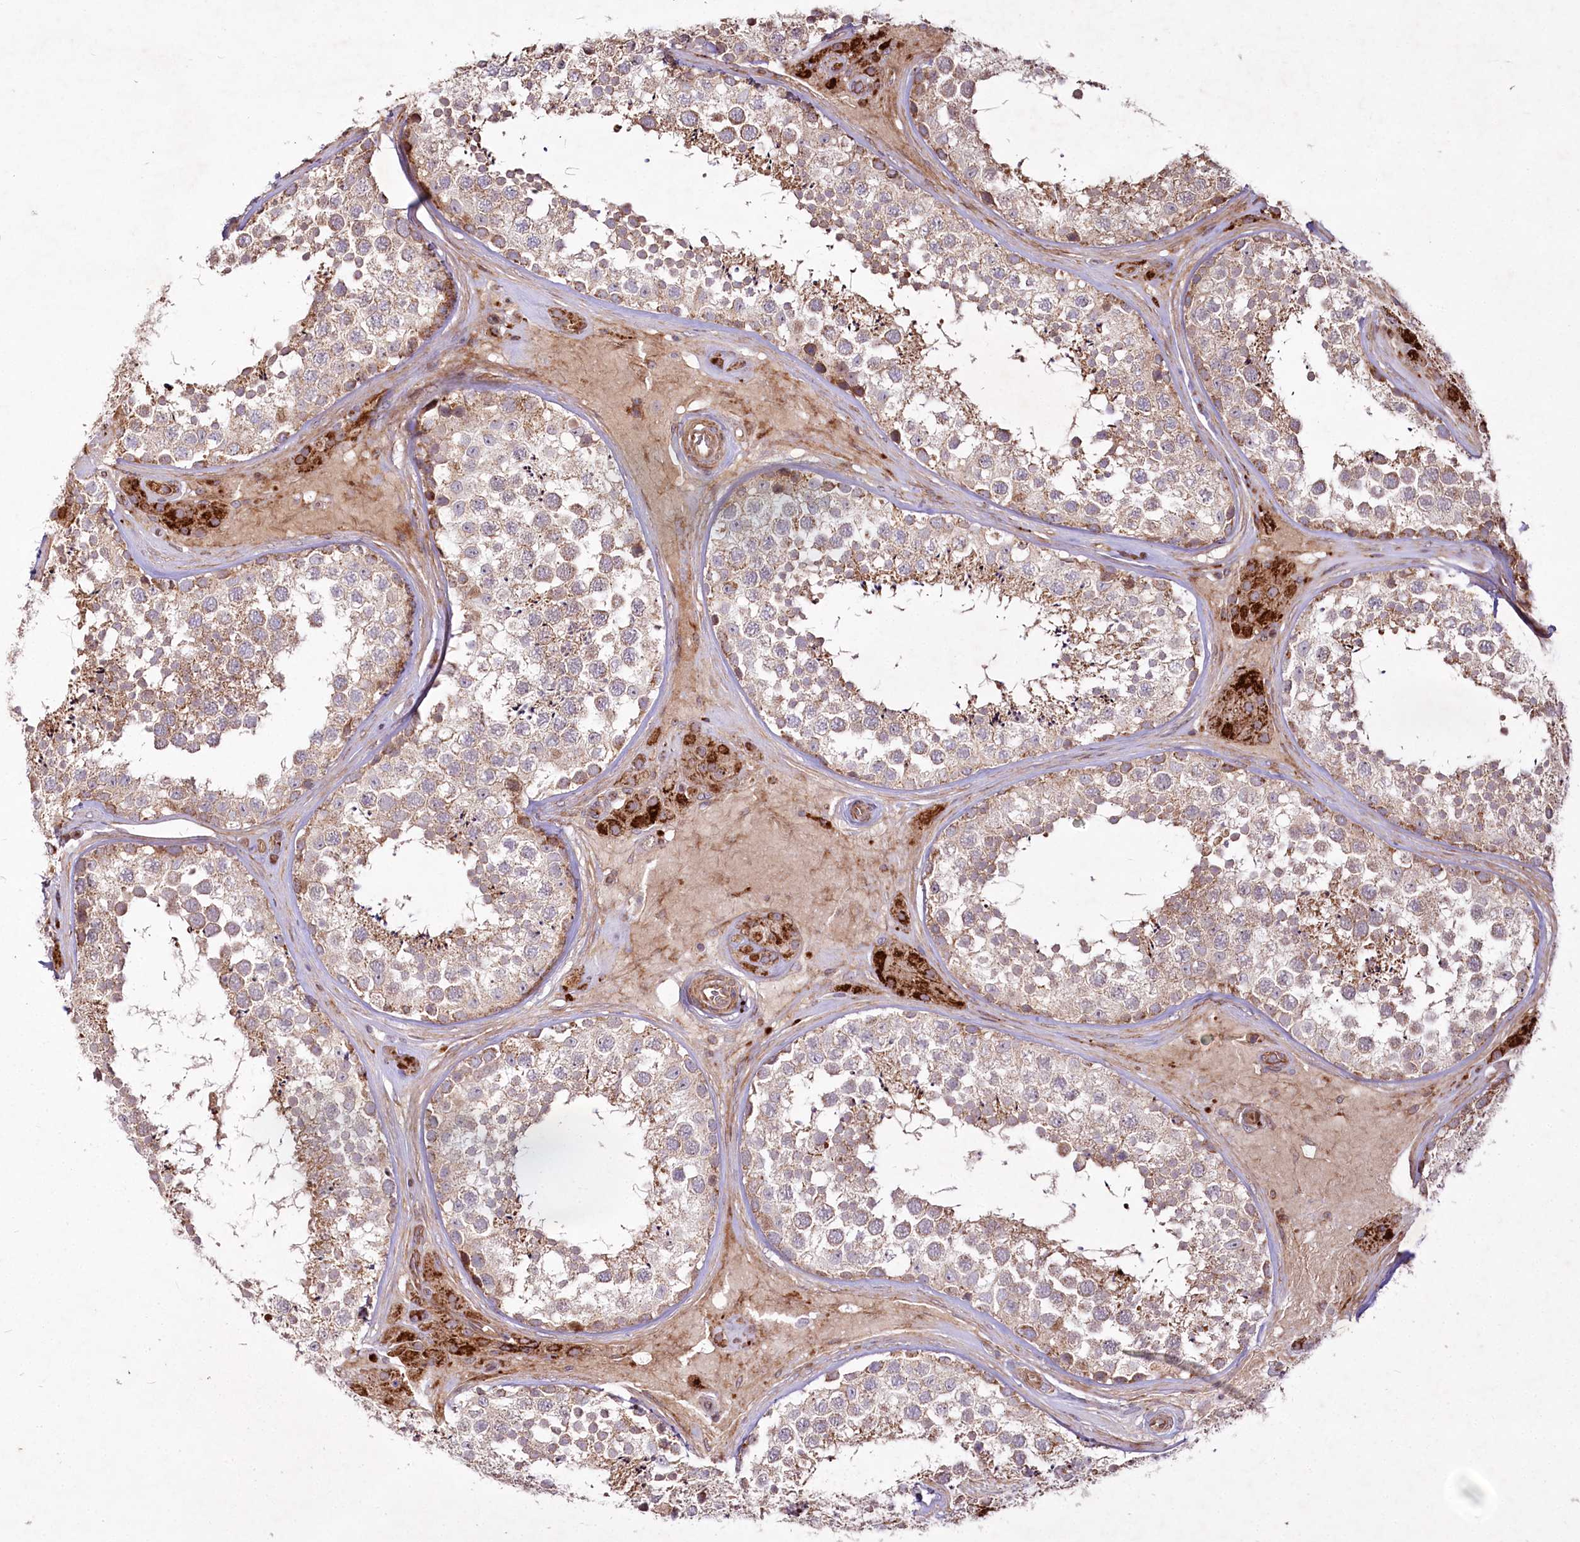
{"staining": {"intensity": "moderate", "quantity": ">75%", "location": "cytoplasmic/membranous"}, "tissue": "testis", "cell_type": "Cells in seminiferous ducts", "image_type": "normal", "snomed": [{"axis": "morphology", "description": "Normal tissue, NOS"}, {"axis": "topography", "description": "Testis"}], "caption": "Brown immunohistochemical staining in benign testis exhibits moderate cytoplasmic/membranous positivity in about >75% of cells in seminiferous ducts.", "gene": "PSTK", "patient": {"sex": "male", "age": 46}}